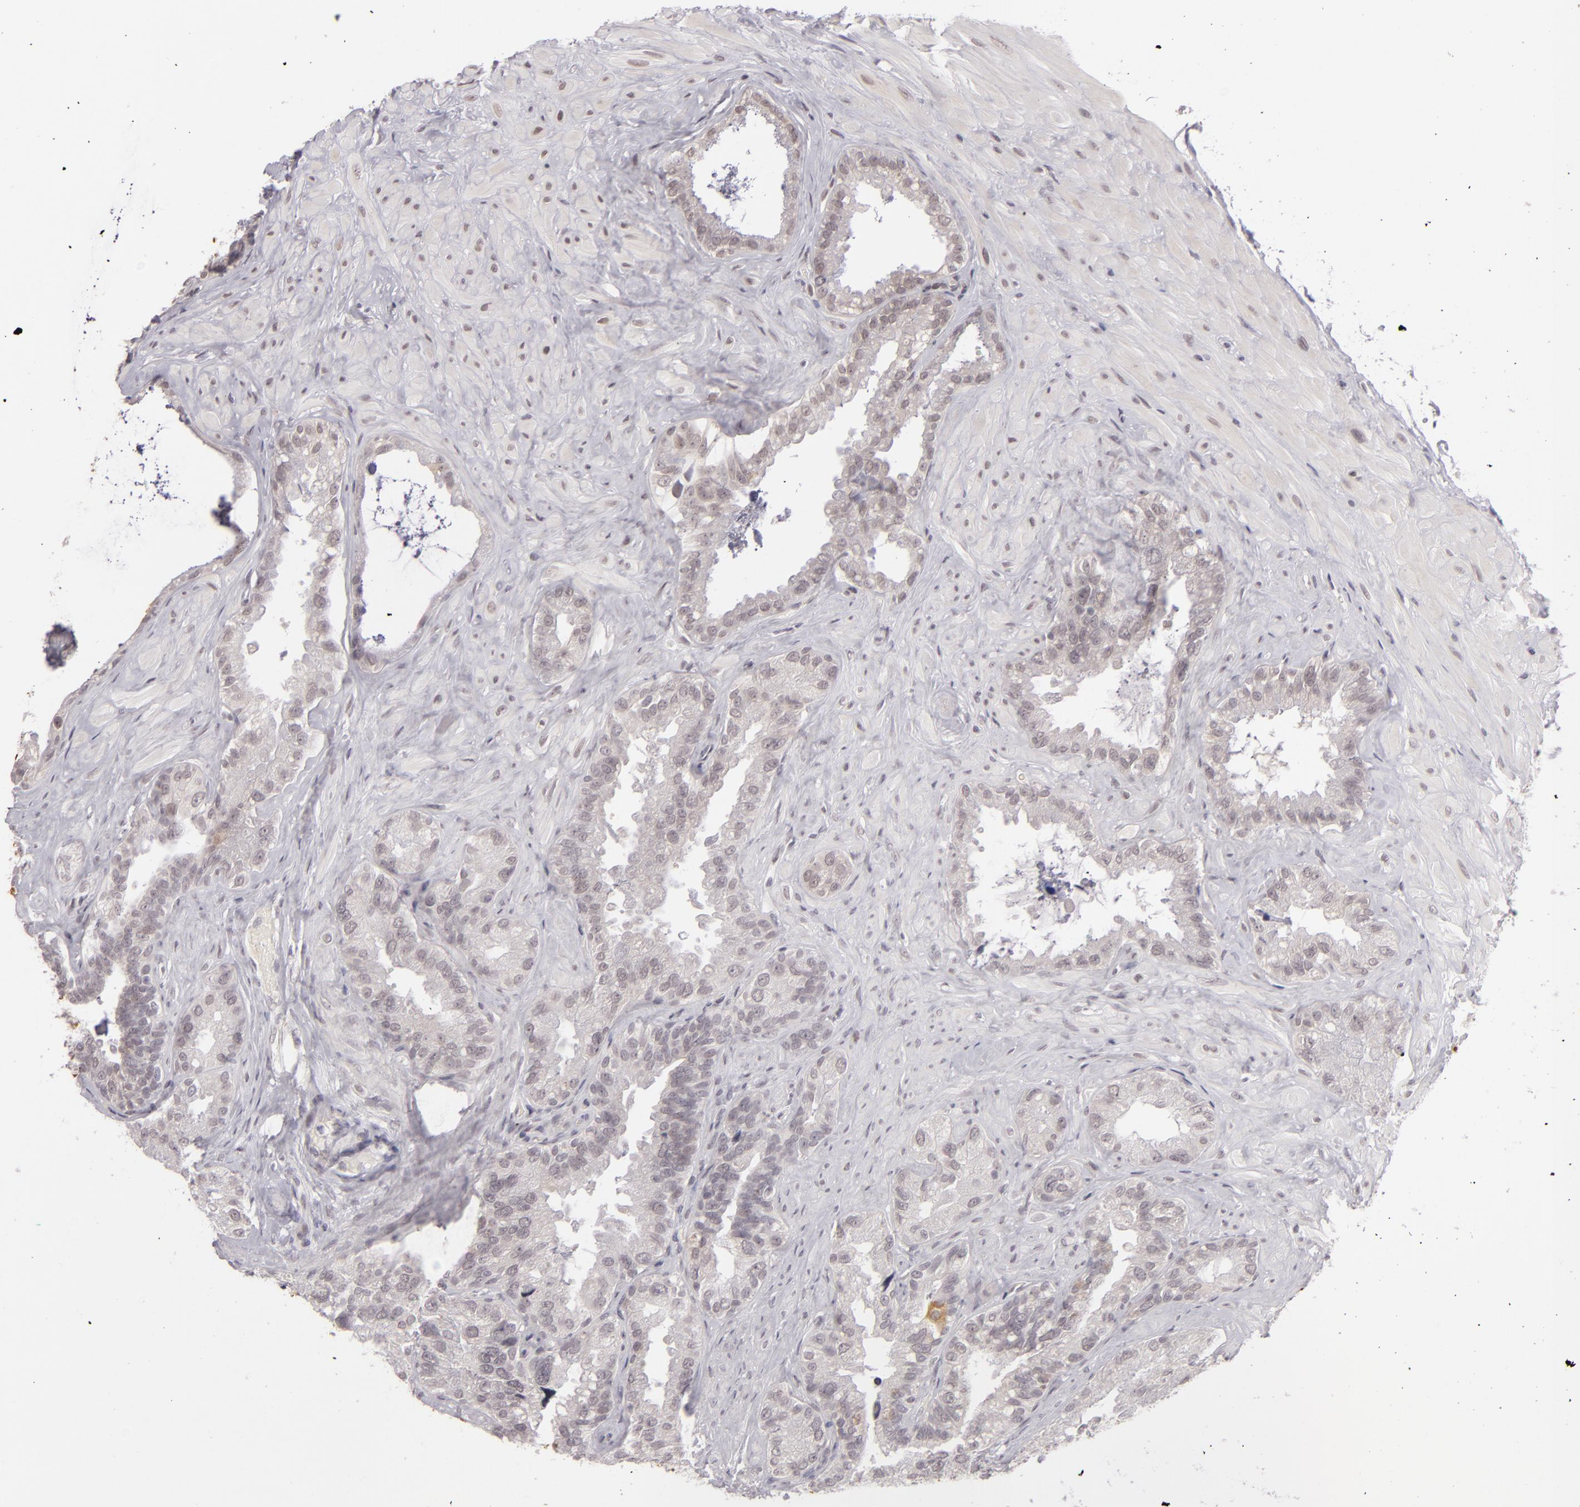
{"staining": {"intensity": "moderate", "quantity": "25%-75%", "location": "cytoplasmic/membranous"}, "tissue": "seminal vesicle", "cell_type": "Glandular cells", "image_type": "normal", "snomed": [{"axis": "morphology", "description": "Normal tissue, NOS"}, {"axis": "topography", "description": "Seminal veicle"}], "caption": "DAB (3,3'-diaminobenzidine) immunohistochemical staining of benign human seminal vesicle shows moderate cytoplasmic/membranous protein positivity in approximately 25%-75% of glandular cells.", "gene": "ZNF205", "patient": {"sex": "male", "age": 63}}